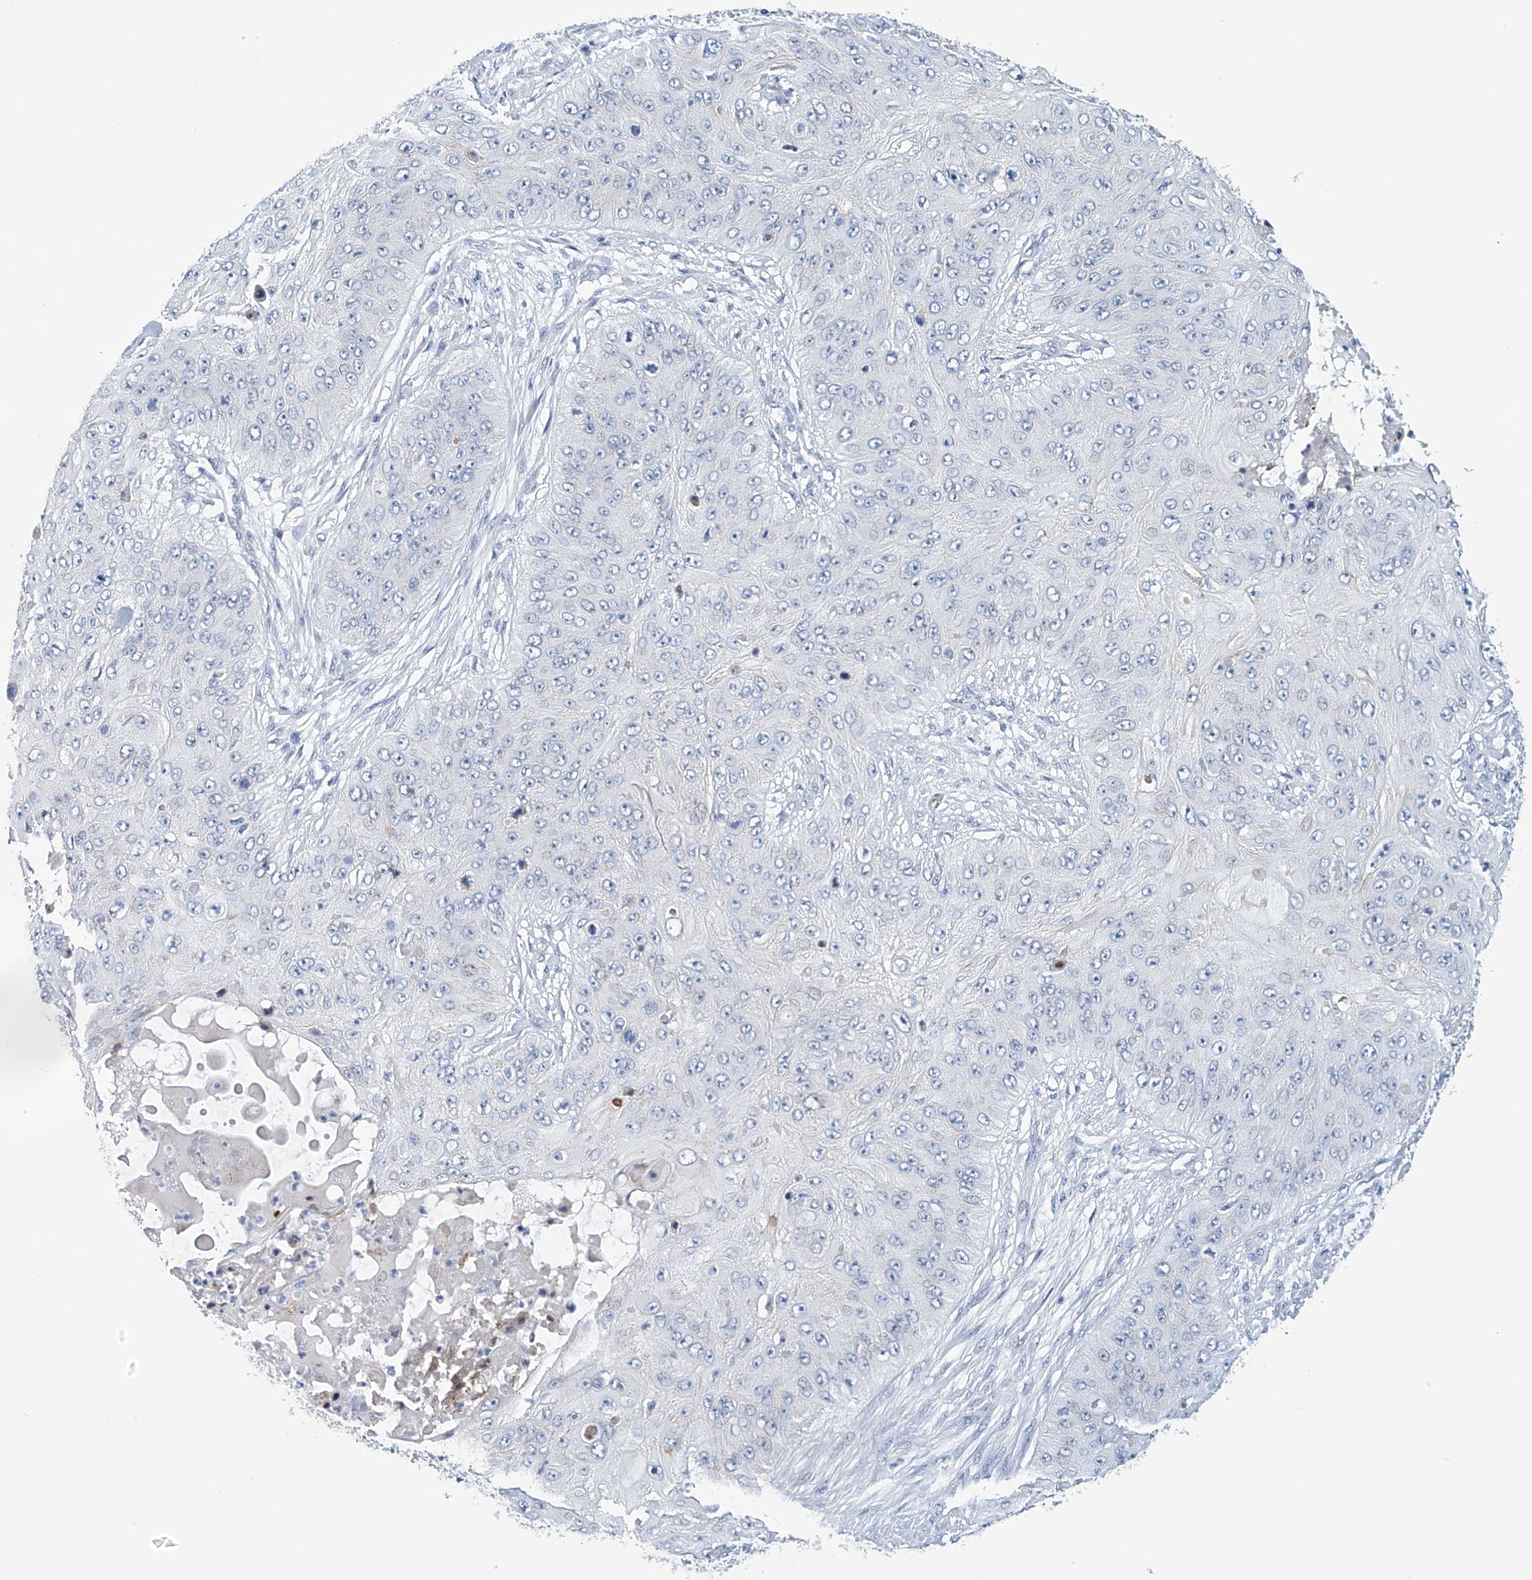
{"staining": {"intensity": "negative", "quantity": "none", "location": "none"}, "tissue": "skin cancer", "cell_type": "Tumor cells", "image_type": "cancer", "snomed": [{"axis": "morphology", "description": "Squamous cell carcinoma, NOS"}, {"axis": "topography", "description": "Skin"}], "caption": "Immunohistochemical staining of human skin cancer reveals no significant expression in tumor cells.", "gene": "DSP", "patient": {"sex": "female", "age": 80}}